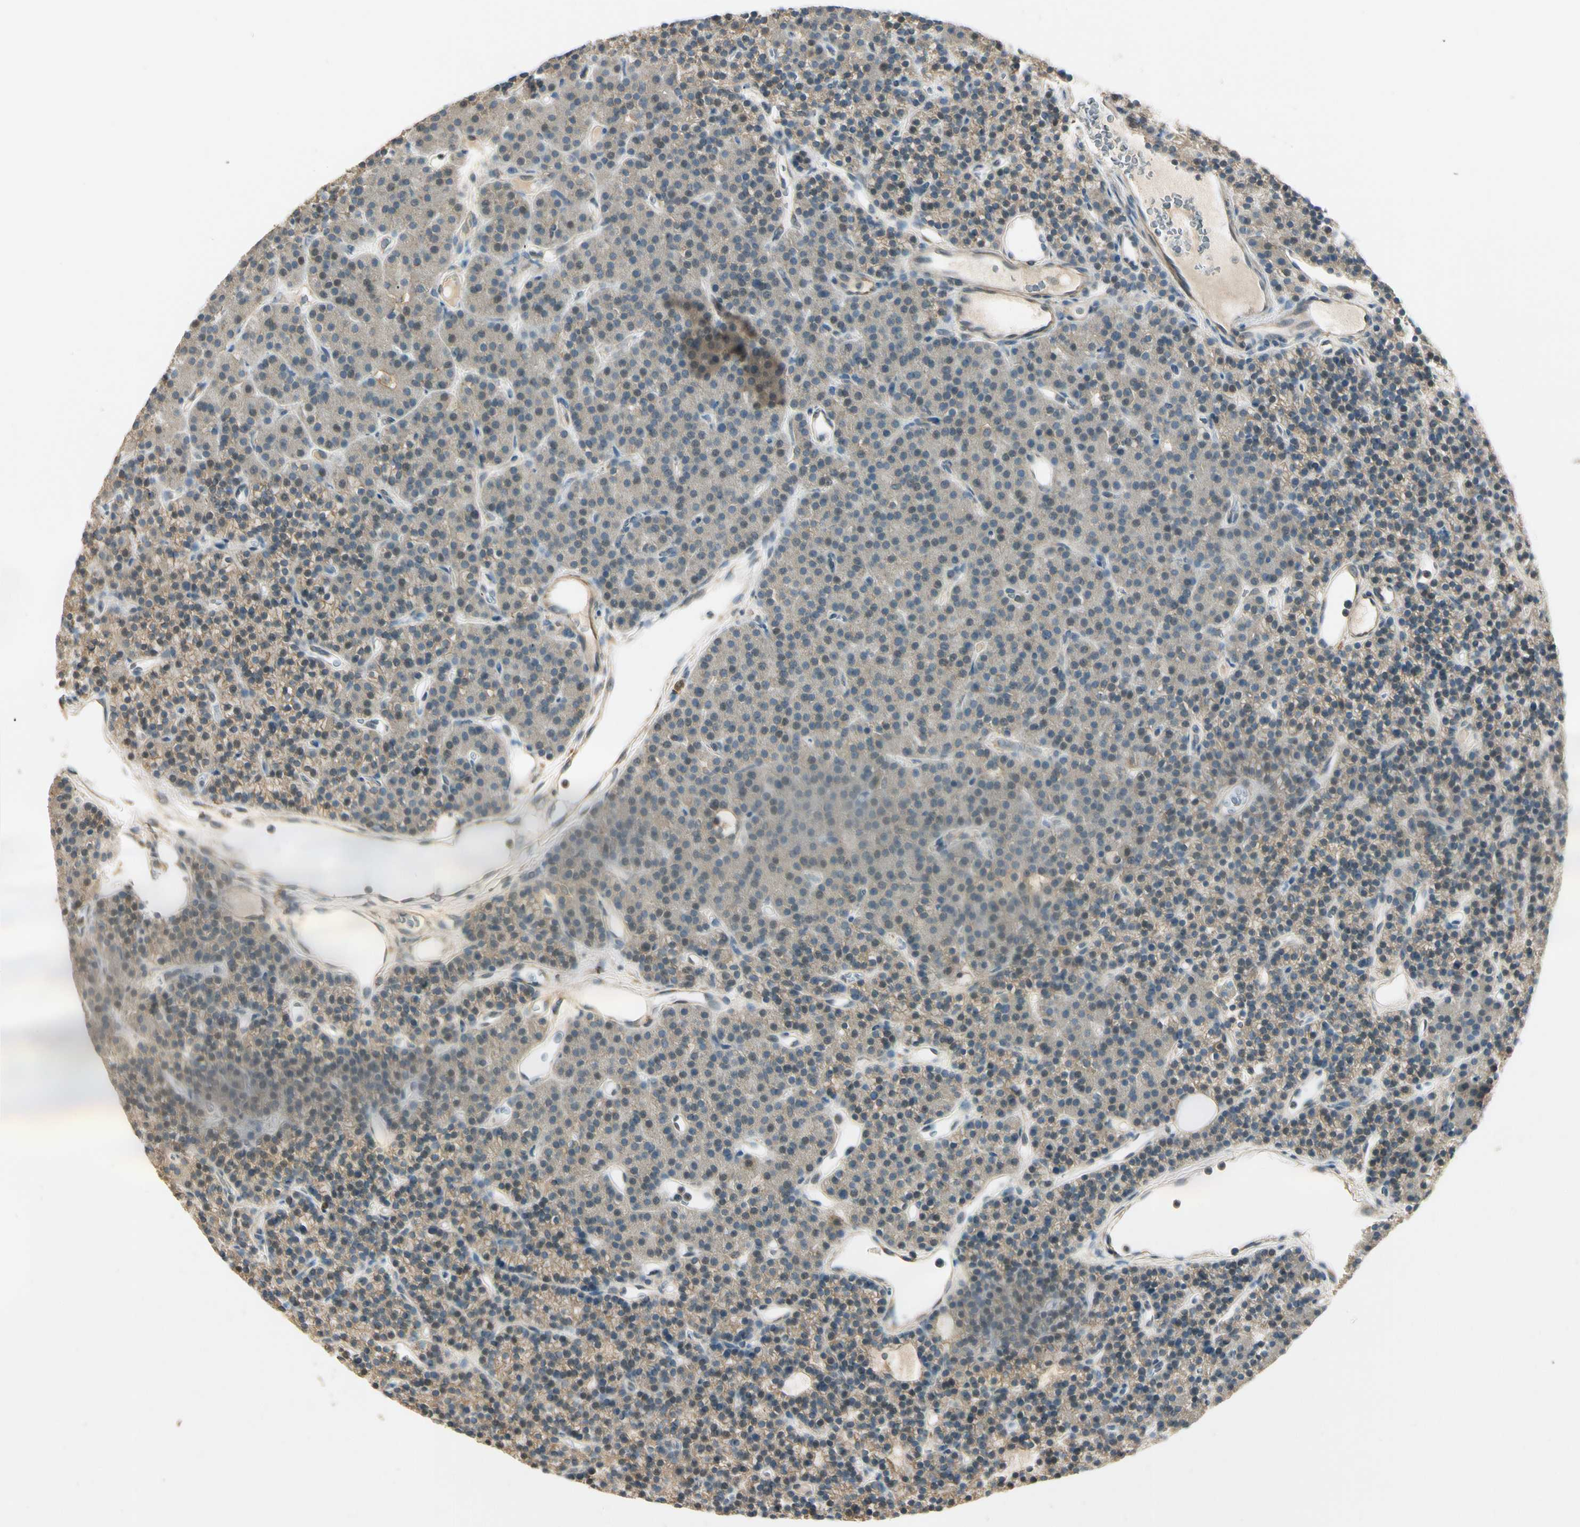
{"staining": {"intensity": "weak", "quantity": ">75%", "location": "cytoplasmic/membranous"}, "tissue": "parathyroid gland", "cell_type": "Glandular cells", "image_type": "normal", "snomed": [{"axis": "morphology", "description": "Normal tissue, NOS"}, {"axis": "morphology", "description": "Hyperplasia, NOS"}, {"axis": "topography", "description": "Parathyroid gland"}], "caption": "IHC (DAB) staining of benign human parathyroid gland displays weak cytoplasmic/membranous protein expression in about >75% of glandular cells. Immunohistochemistry stains the protein in brown and the nuclei are stained blue.", "gene": "PLXNA1", "patient": {"sex": "male", "age": 44}}